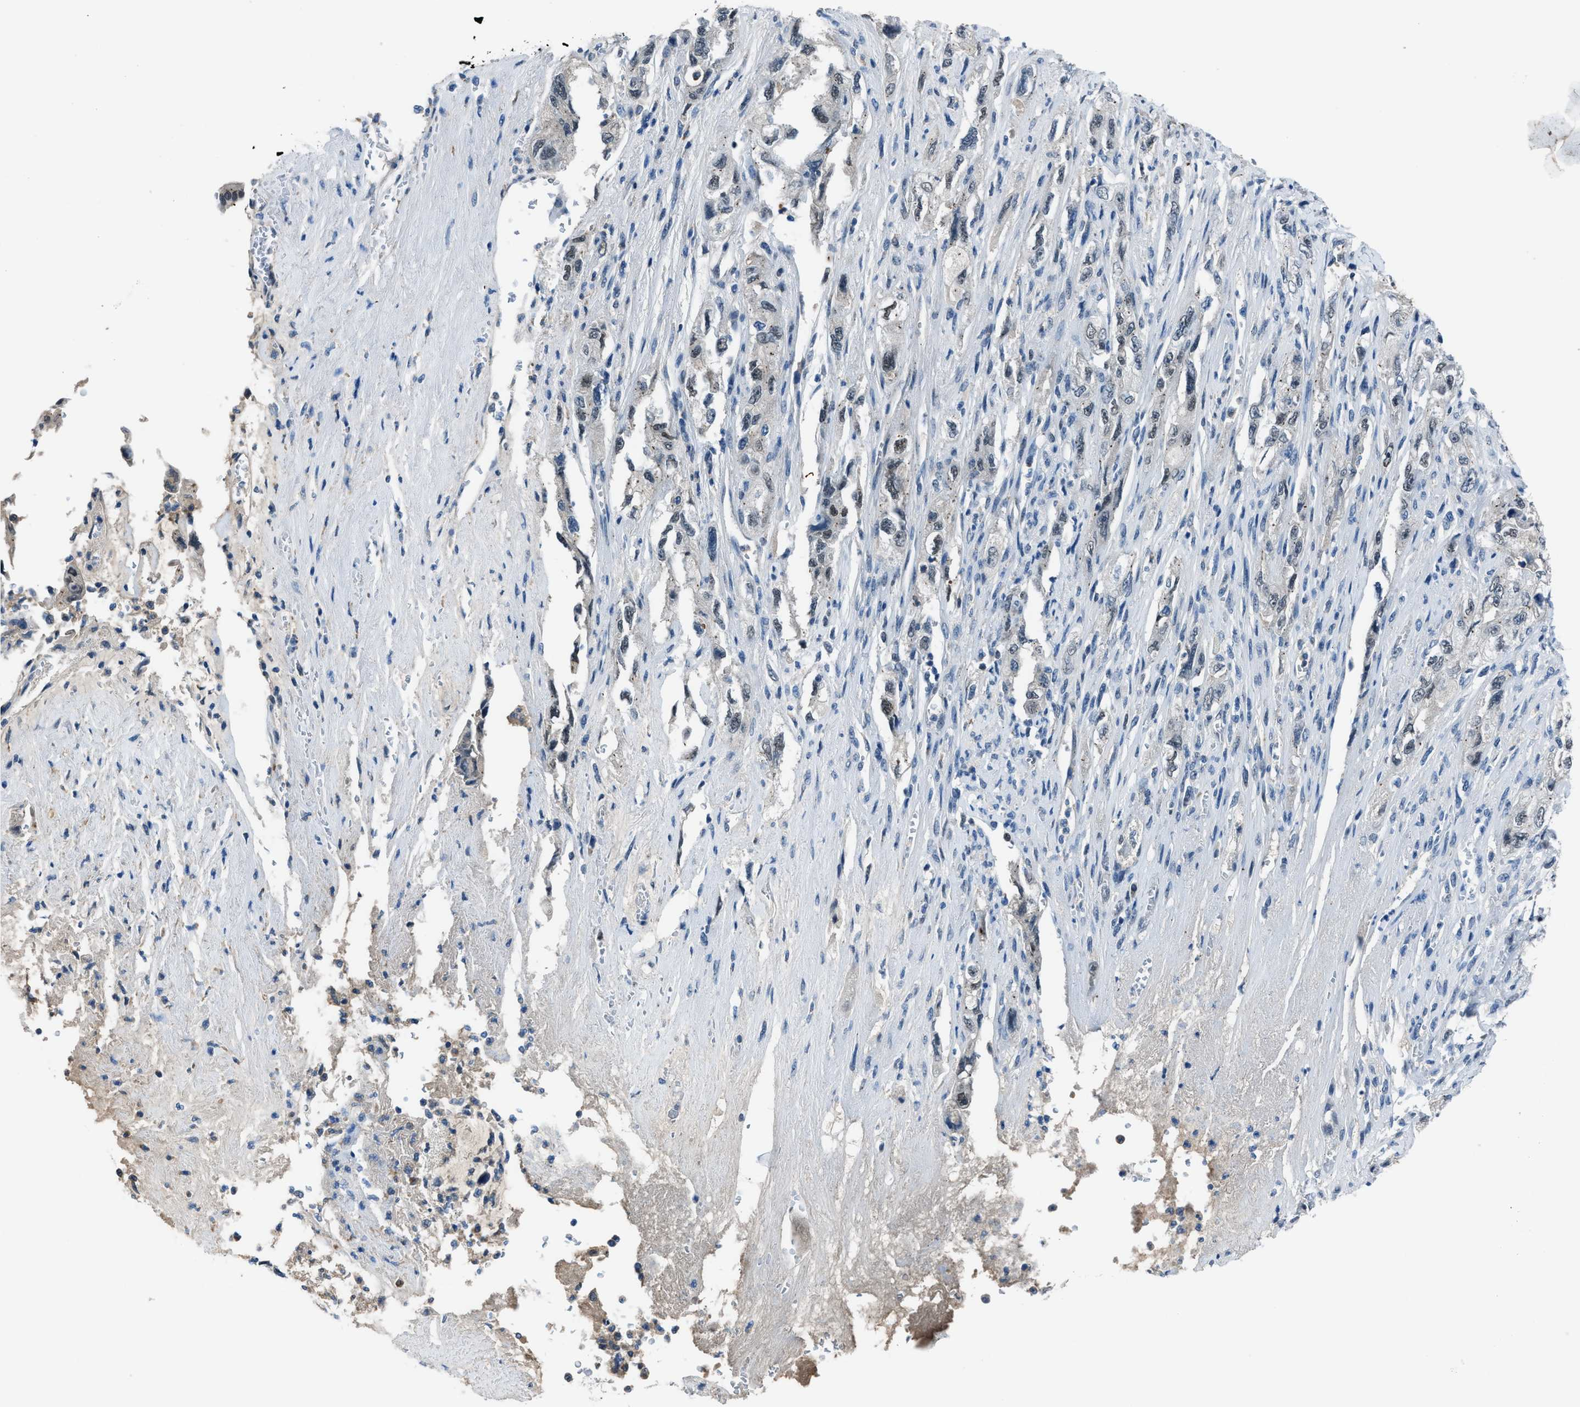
{"staining": {"intensity": "weak", "quantity": "<25%", "location": "nuclear"}, "tissue": "pancreatic cancer", "cell_type": "Tumor cells", "image_type": "cancer", "snomed": [{"axis": "morphology", "description": "Adenocarcinoma, NOS"}, {"axis": "topography", "description": "Pancreas"}], "caption": "Immunohistochemistry histopathology image of human pancreatic adenocarcinoma stained for a protein (brown), which demonstrates no expression in tumor cells.", "gene": "DUSP19", "patient": {"sex": "female", "age": 73}}